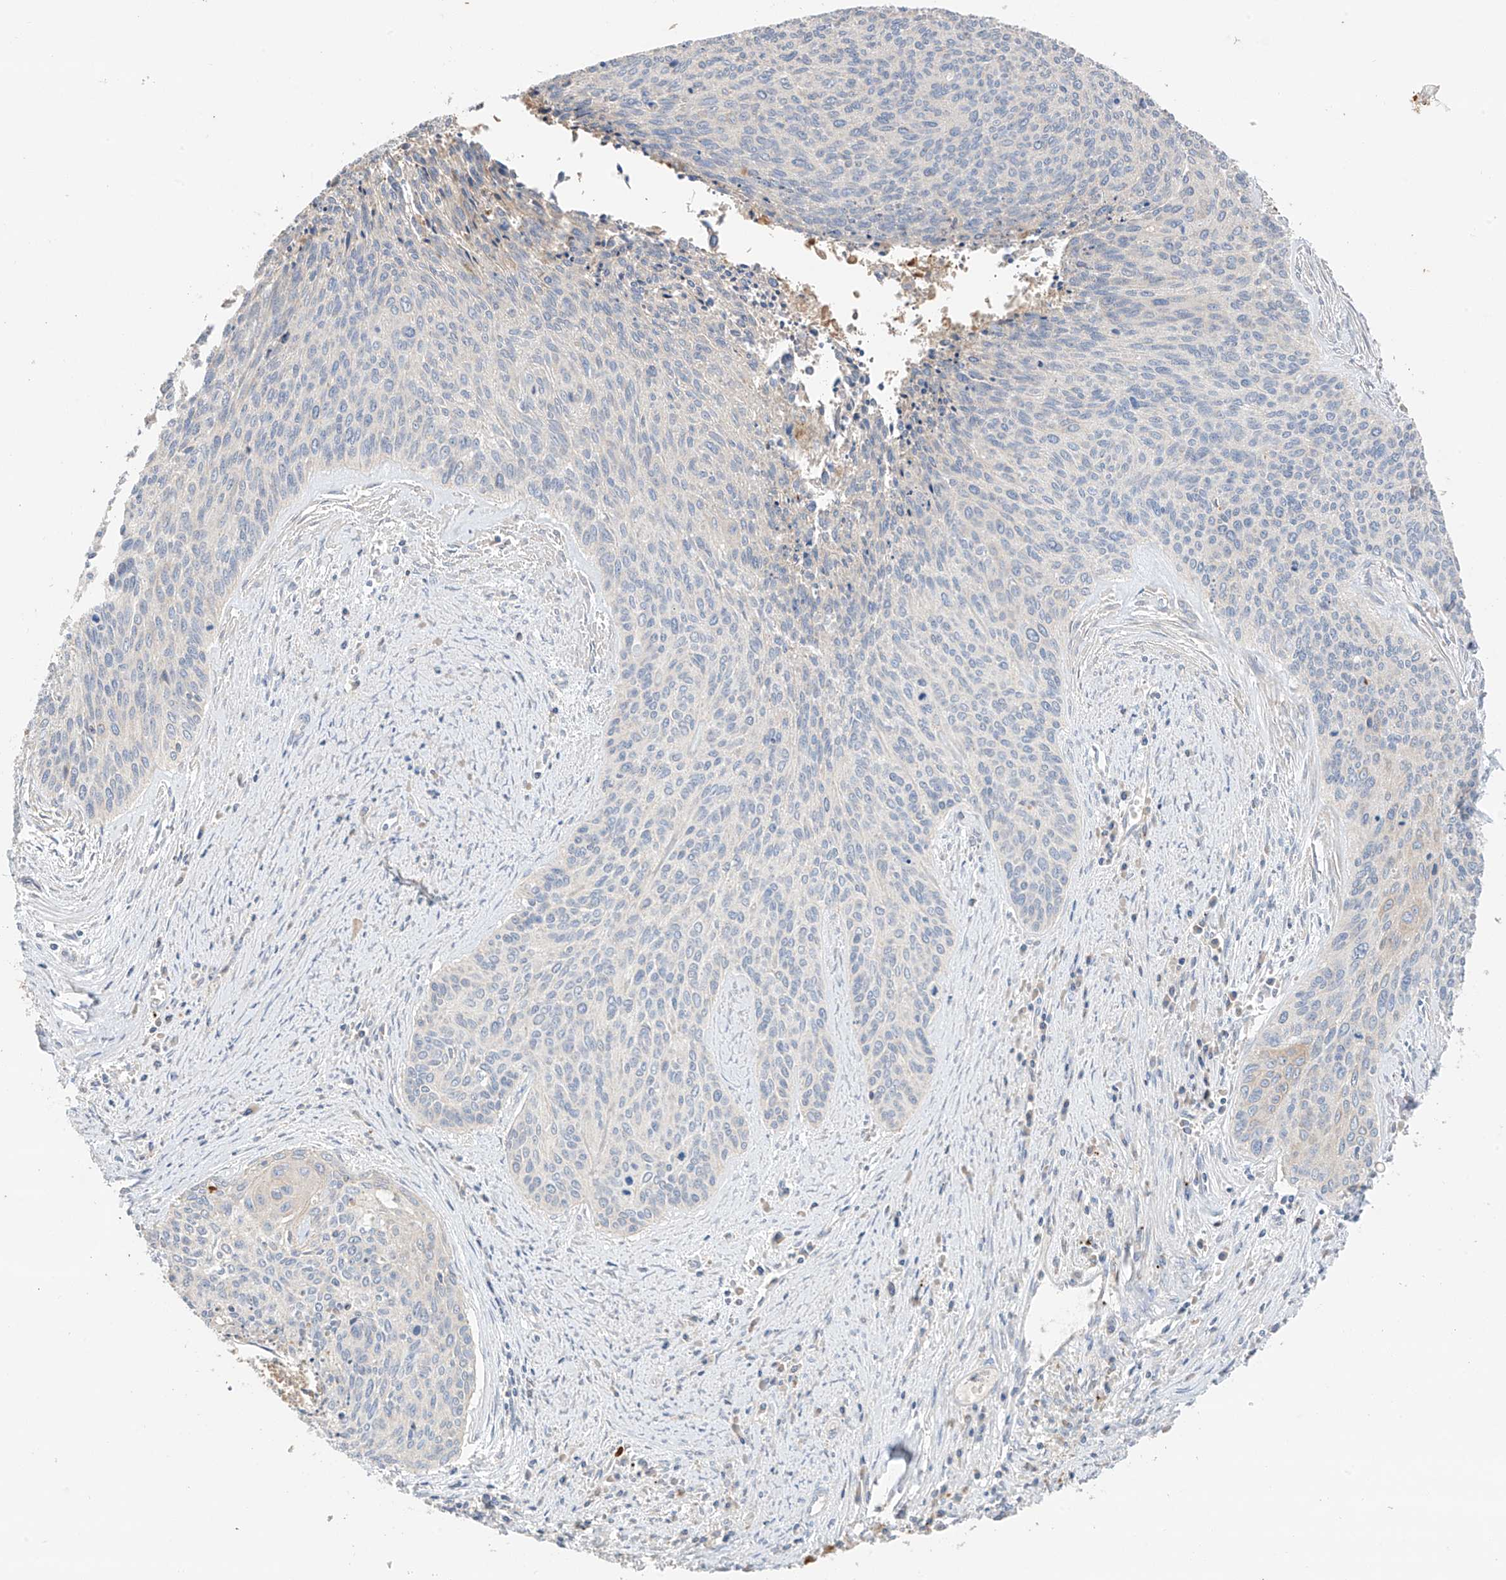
{"staining": {"intensity": "negative", "quantity": "none", "location": "none"}, "tissue": "cervical cancer", "cell_type": "Tumor cells", "image_type": "cancer", "snomed": [{"axis": "morphology", "description": "Squamous cell carcinoma, NOS"}, {"axis": "topography", "description": "Cervix"}], "caption": "DAB immunohistochemical staining of human cervical squamous cell carcinoma displays no significant expression in tumor cells. (IHC, brightfield microscopy, high magnification).", "gene": "CAPN13", "patient": {"sex": "female", "age": 55}}